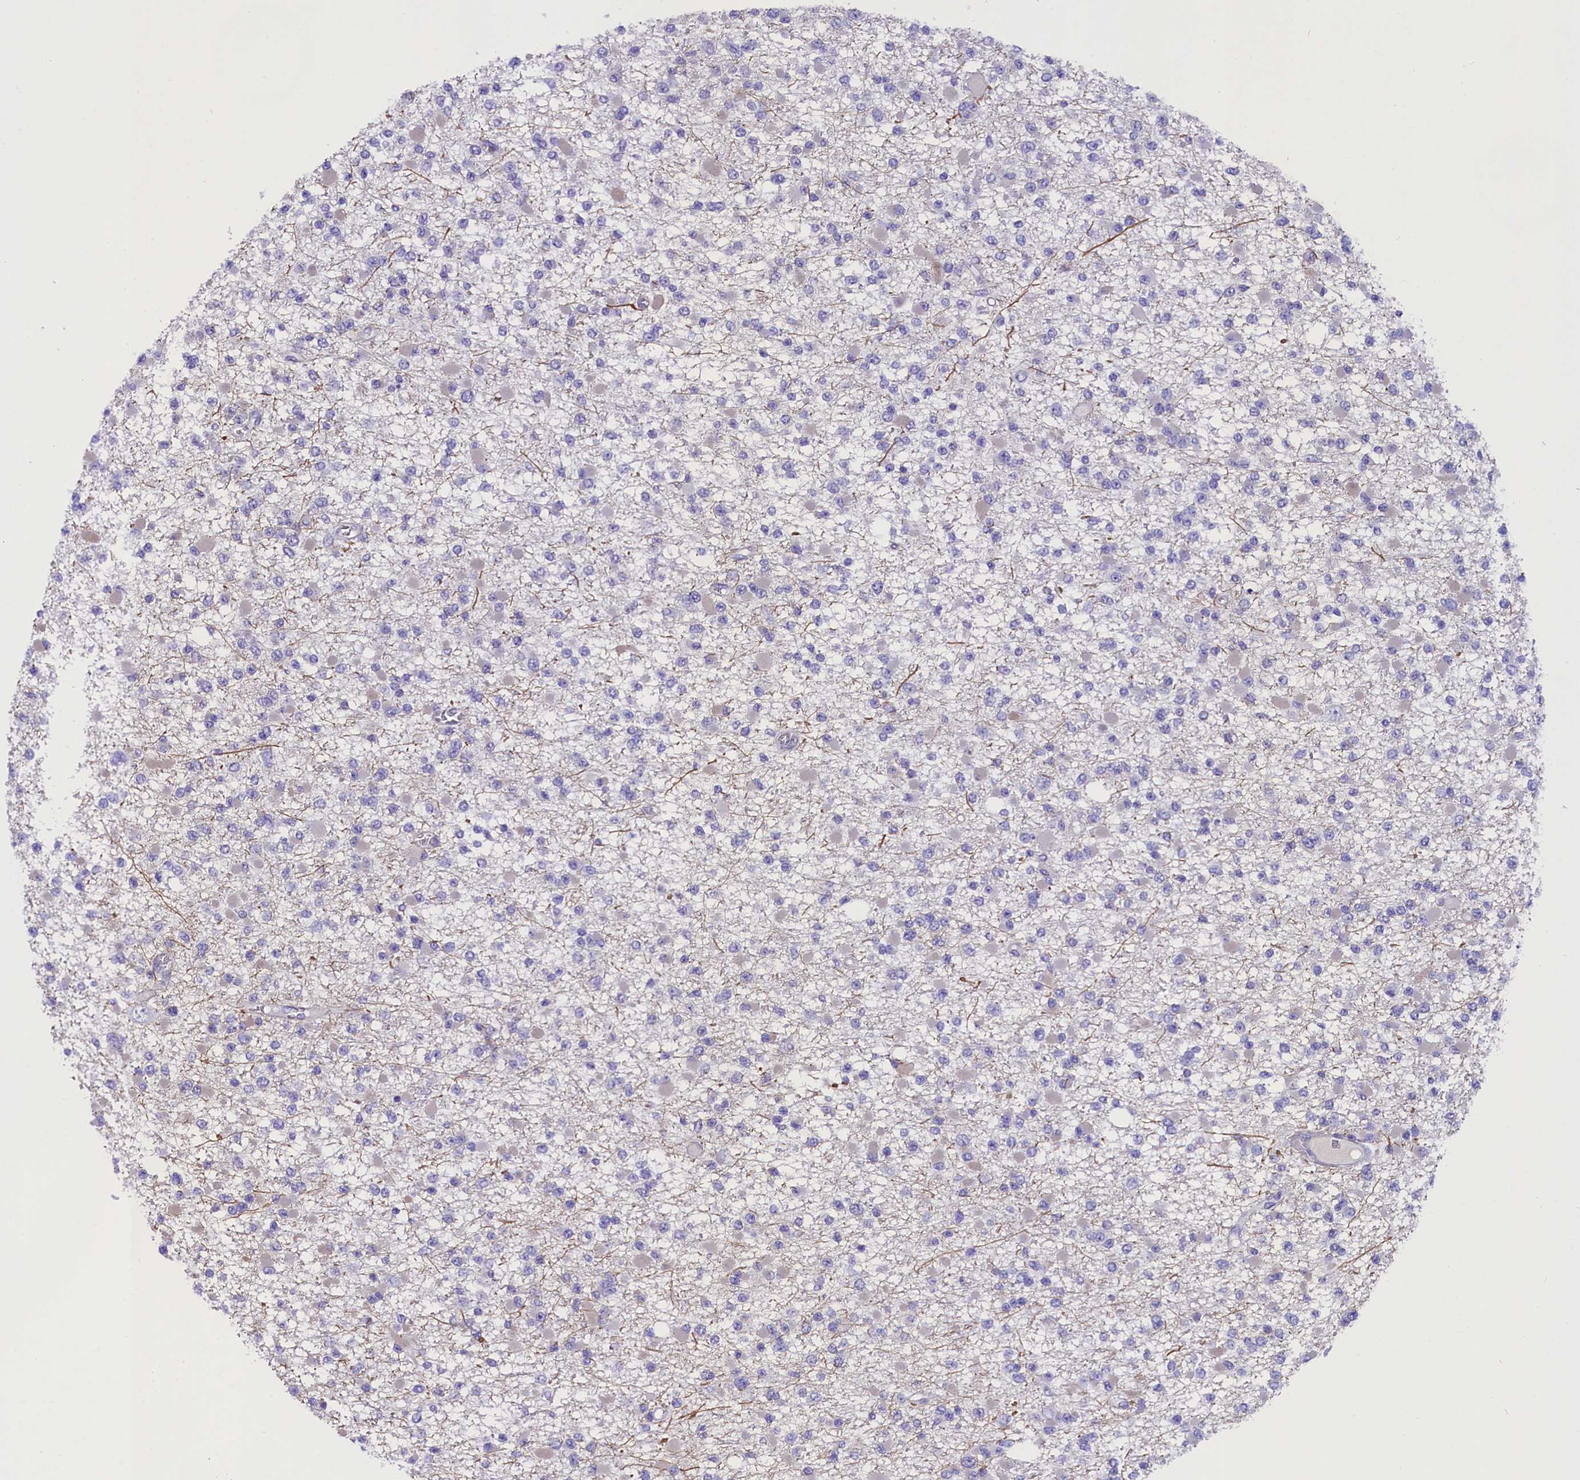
{"staining": {"intensity": "negative", "quantity": "none", "location": "none"}, "tissue": "glioma", "cell_type": "Tumor cells", "image_type": "cancer", "snomed": [{"axis": "morphology", "description": "Glioma, malignant, Low grade"}, {"axis": "topography", "description": "Brain"}], "caption": "This is an IHC image of human glioma. There is no expression in tumor cells.", "gene": "SOD3", "patient": {"sex": "female", "age": 22}}